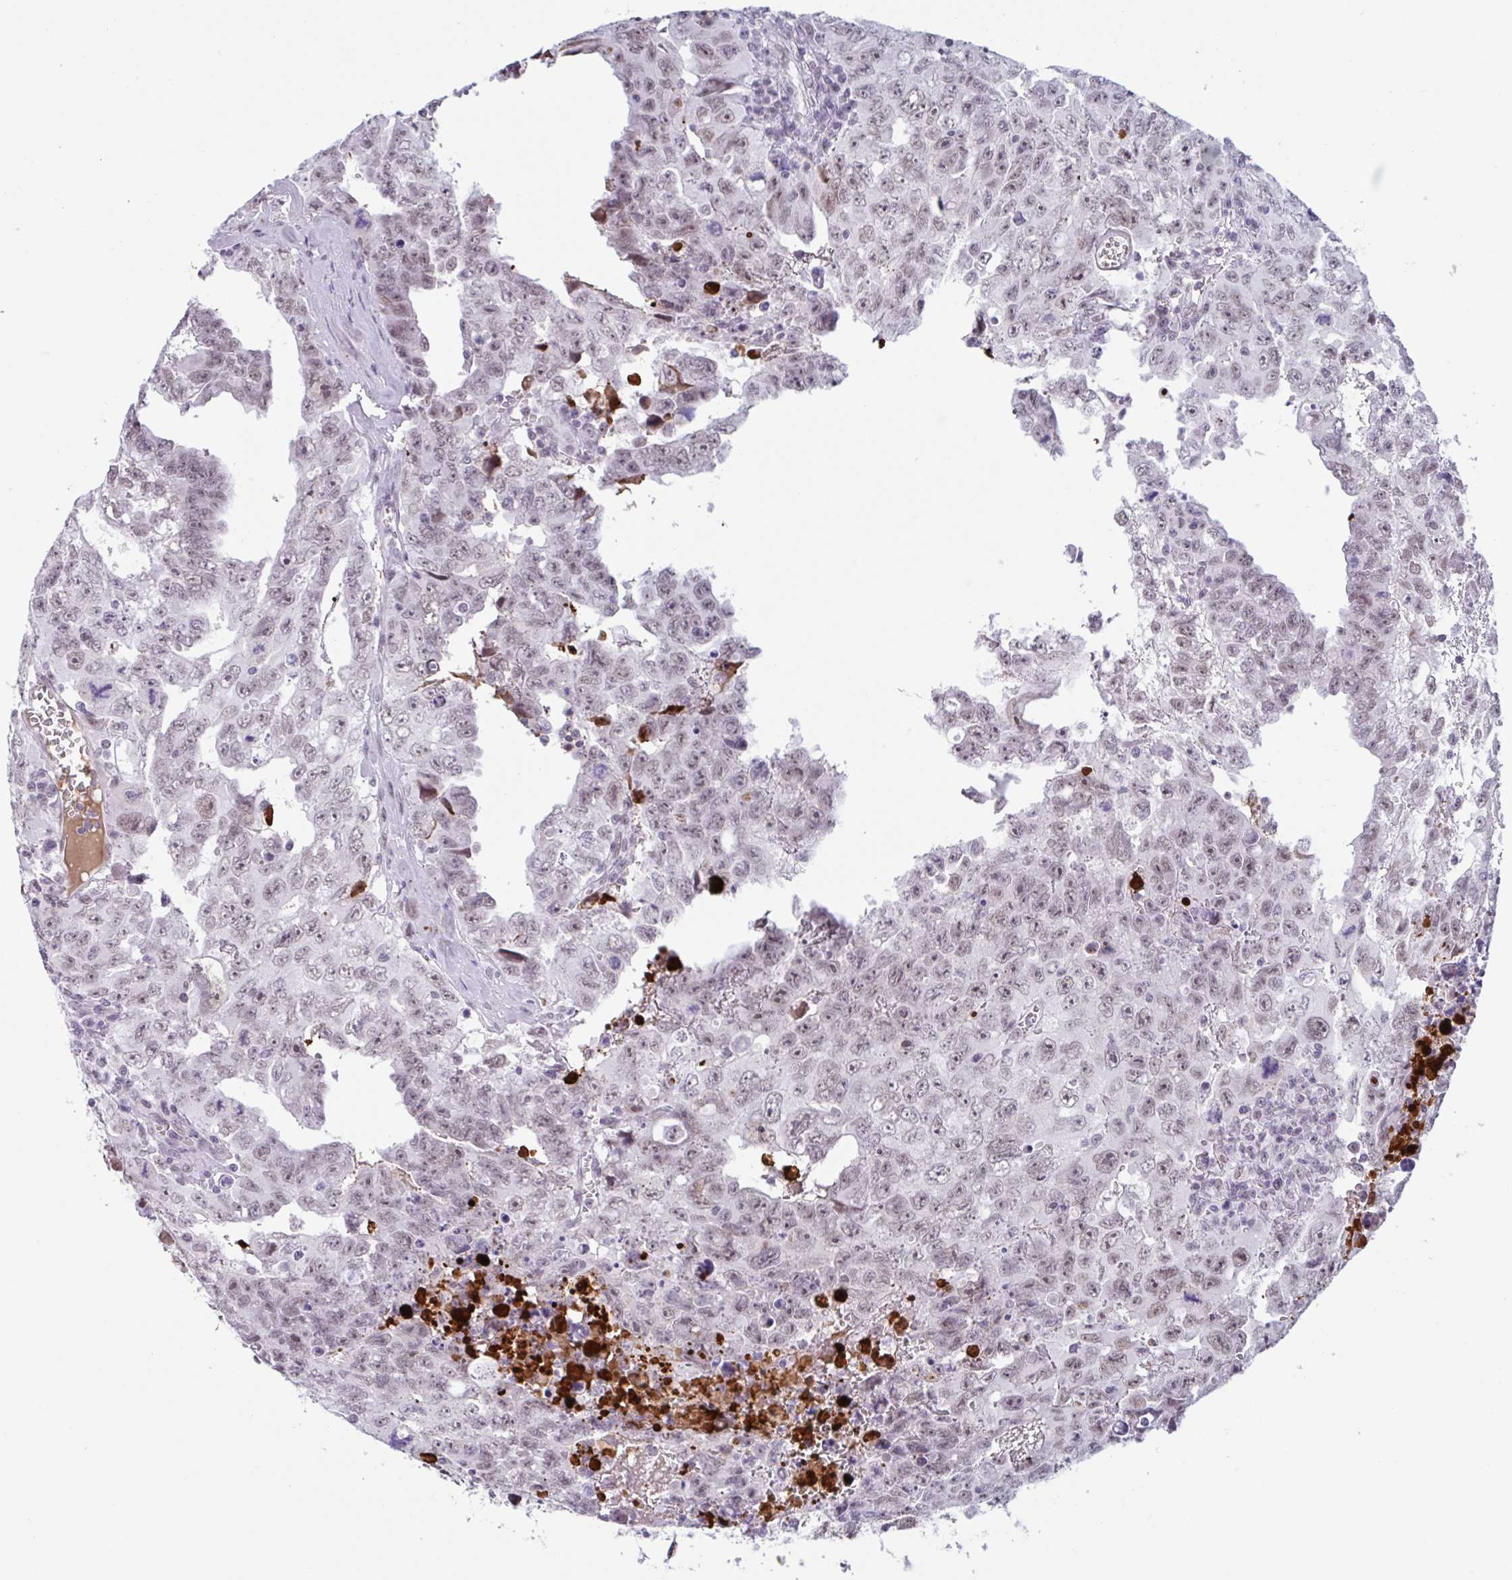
{"staining": {"intensity": "moderate", "quantity": "25%-75%", "location": "nuclear"}, "tissue": "testis cancer", "cell_type": "Tumor cells", "image_type": "cancer", "snomed": [{"axis": "morphology", "description": "Carcinoma, Embryonal, NOS"}, {"axis": "topography", "description": "Testis"}], "caption": "Moderate nuclear positivity is present in approximately 25%-75% of tumor cells in testis cancer. Ihc stains the protein of interest in brown and the nuclei are stained blue.", "gene": "PLG", "patient": {"sex": "male", "age": 24}}